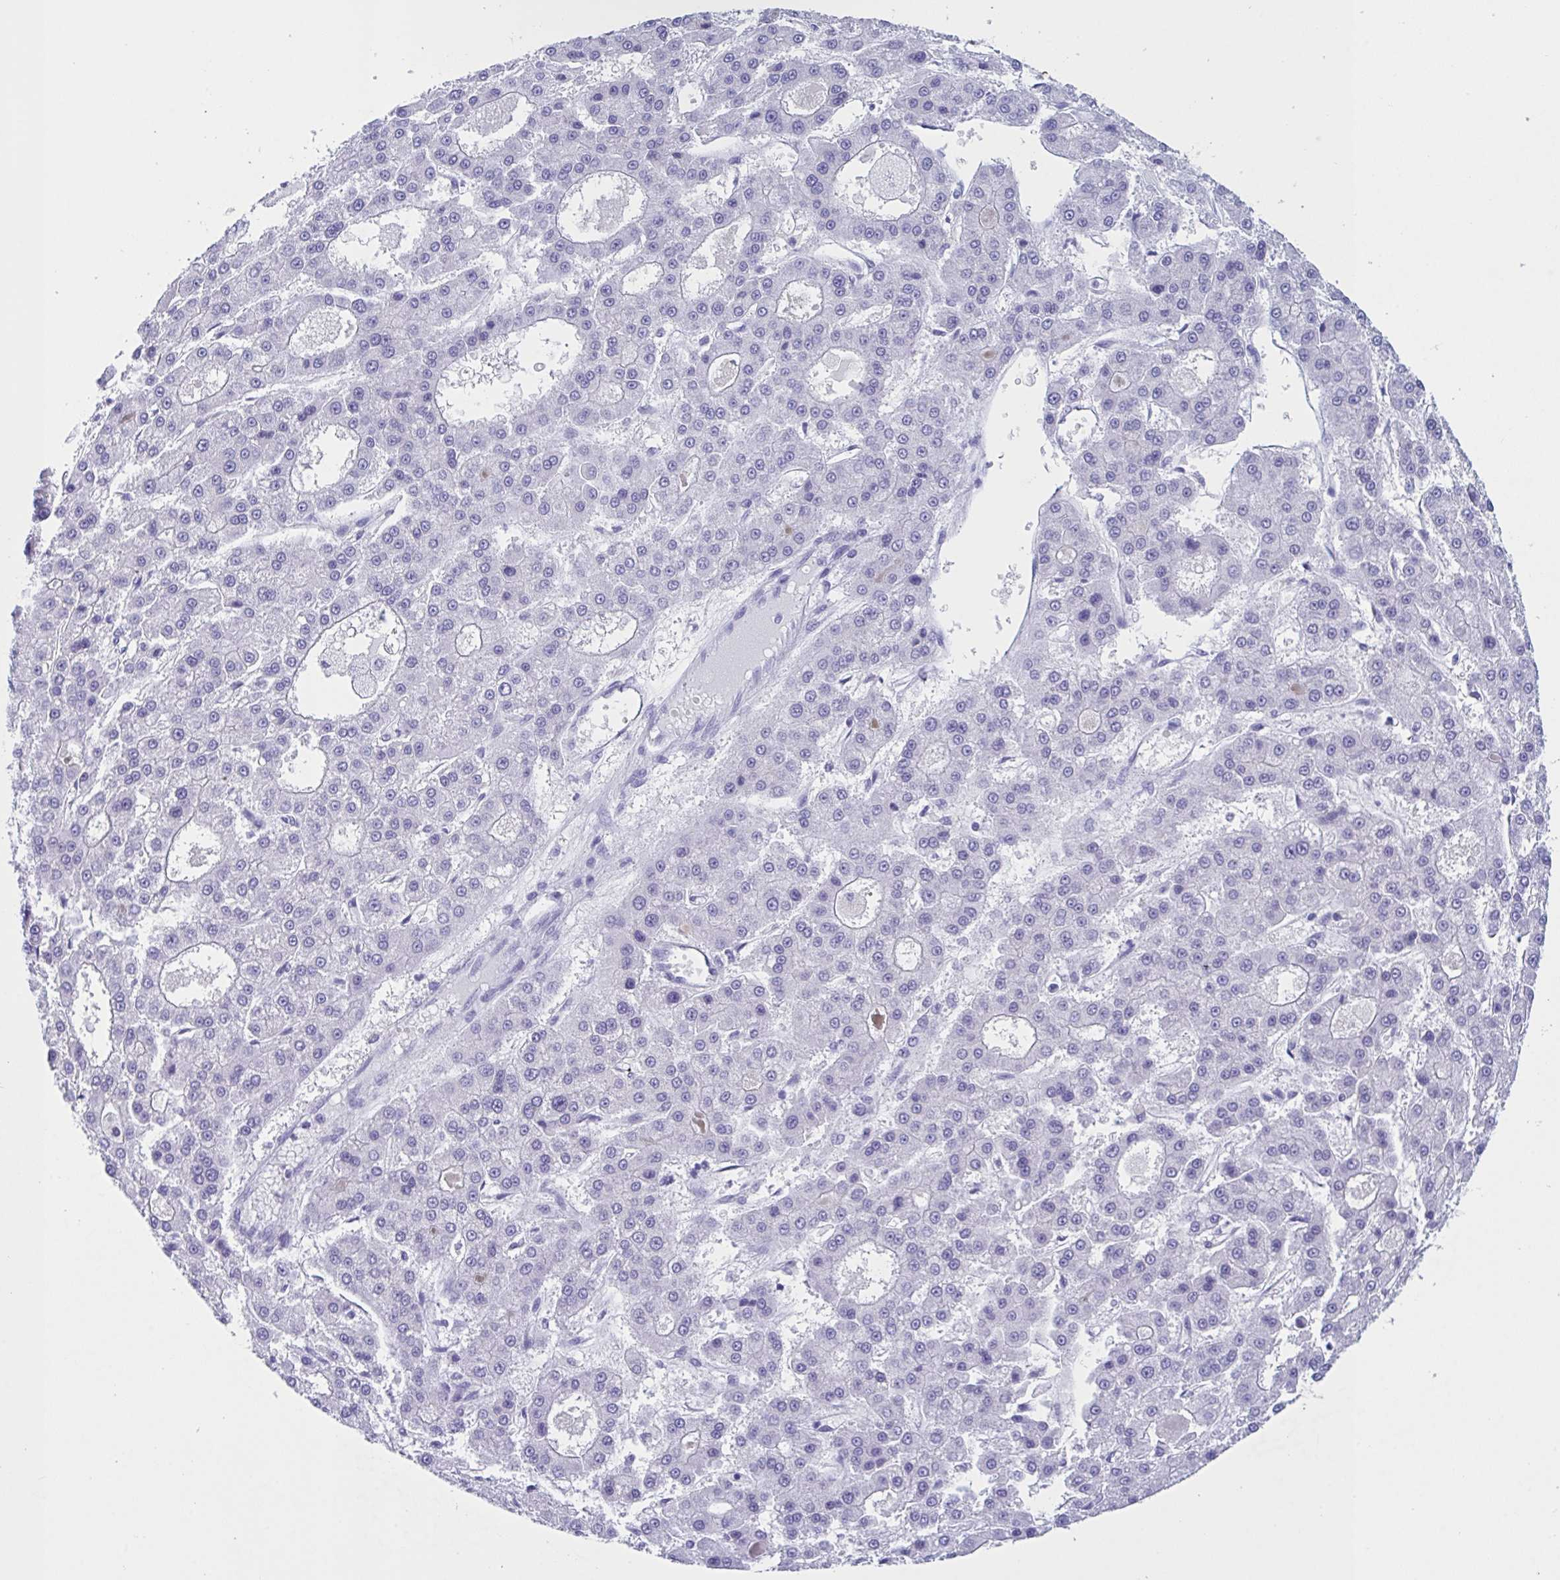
{"staining": {"intensity": "negative", "quantity": "none", "location": "none"}, "tissue": "liver cancer", "cell_type": "Tumor cells", "image_type": "cancer", "snomed": [{"axis": "morphology", "description": "Carcinoma, Hepatocellular, NOS"}, {"axis": "topography", "description": "Liver"}], "caption": "Immunohistochemistry histopathology image of human liver cancer stained for a protein (brown), which shows no positivity in tumor cells.", "gene": "ZNF850", "patient": {"sex": "male", "age": 70}}